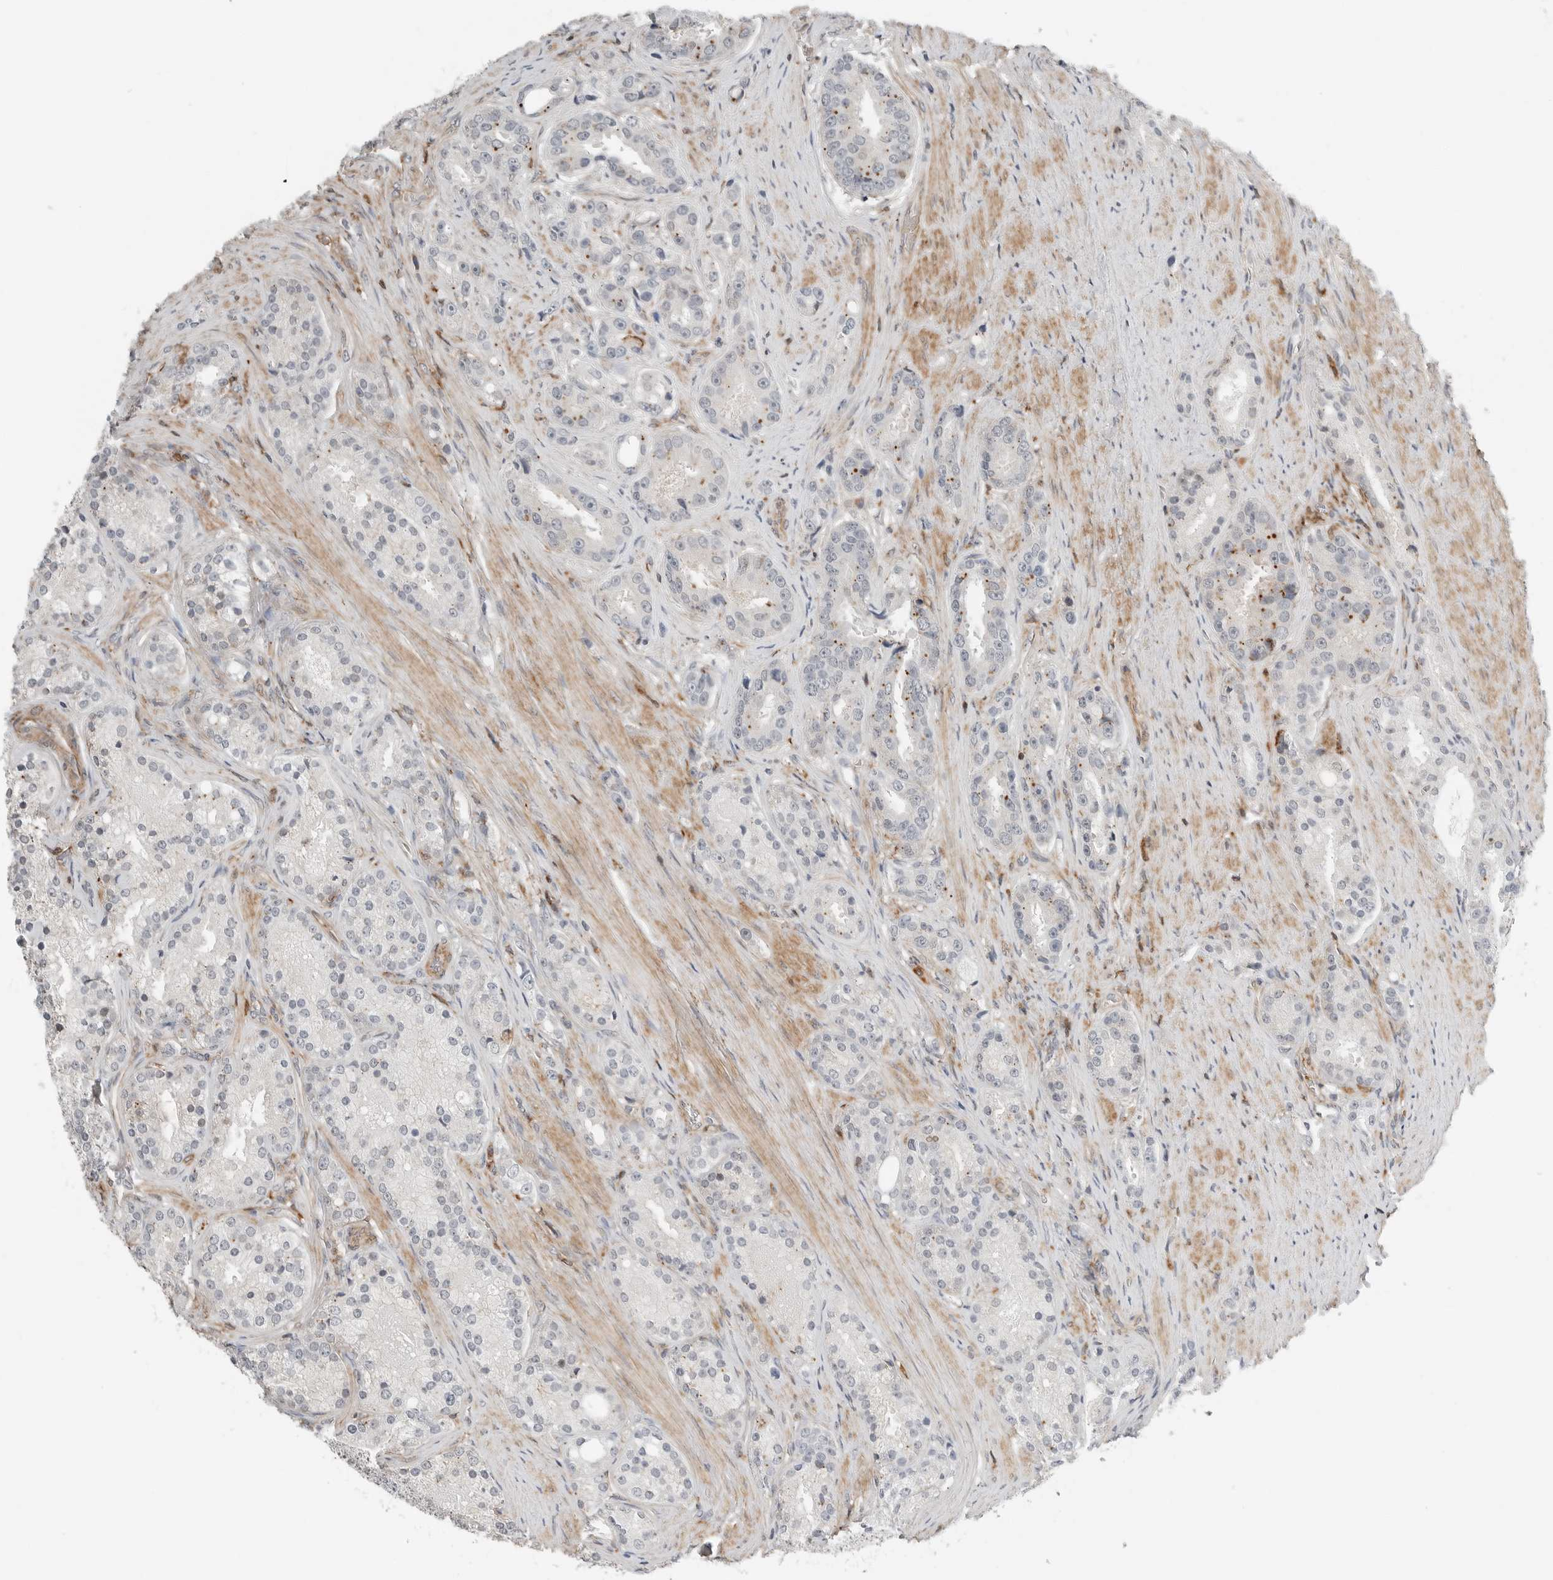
{"staining": {"intensity": "moderate", "quantity": "<25%", "location": "cytoplasmic/membranous"}, "tissue": "prostate cancer", "cell_type": "Tumor cells", "image_type": "cancer", "snomed": [{"axis": "morphology", "description": "Adenocarcinoma, High grade"}, {"axis": "topography", "description": "Prostate"}], "caption": "A high-resolution image shows immunohistochemistry staining of prostate cancer (adenocarcinoma (high-grade)), which displays moderate cytoplasmic/membranous staining in approximately <25% of tumor cells.", "gene": "LEFTY2", "patient": {"sex": "male", "age": 60}}